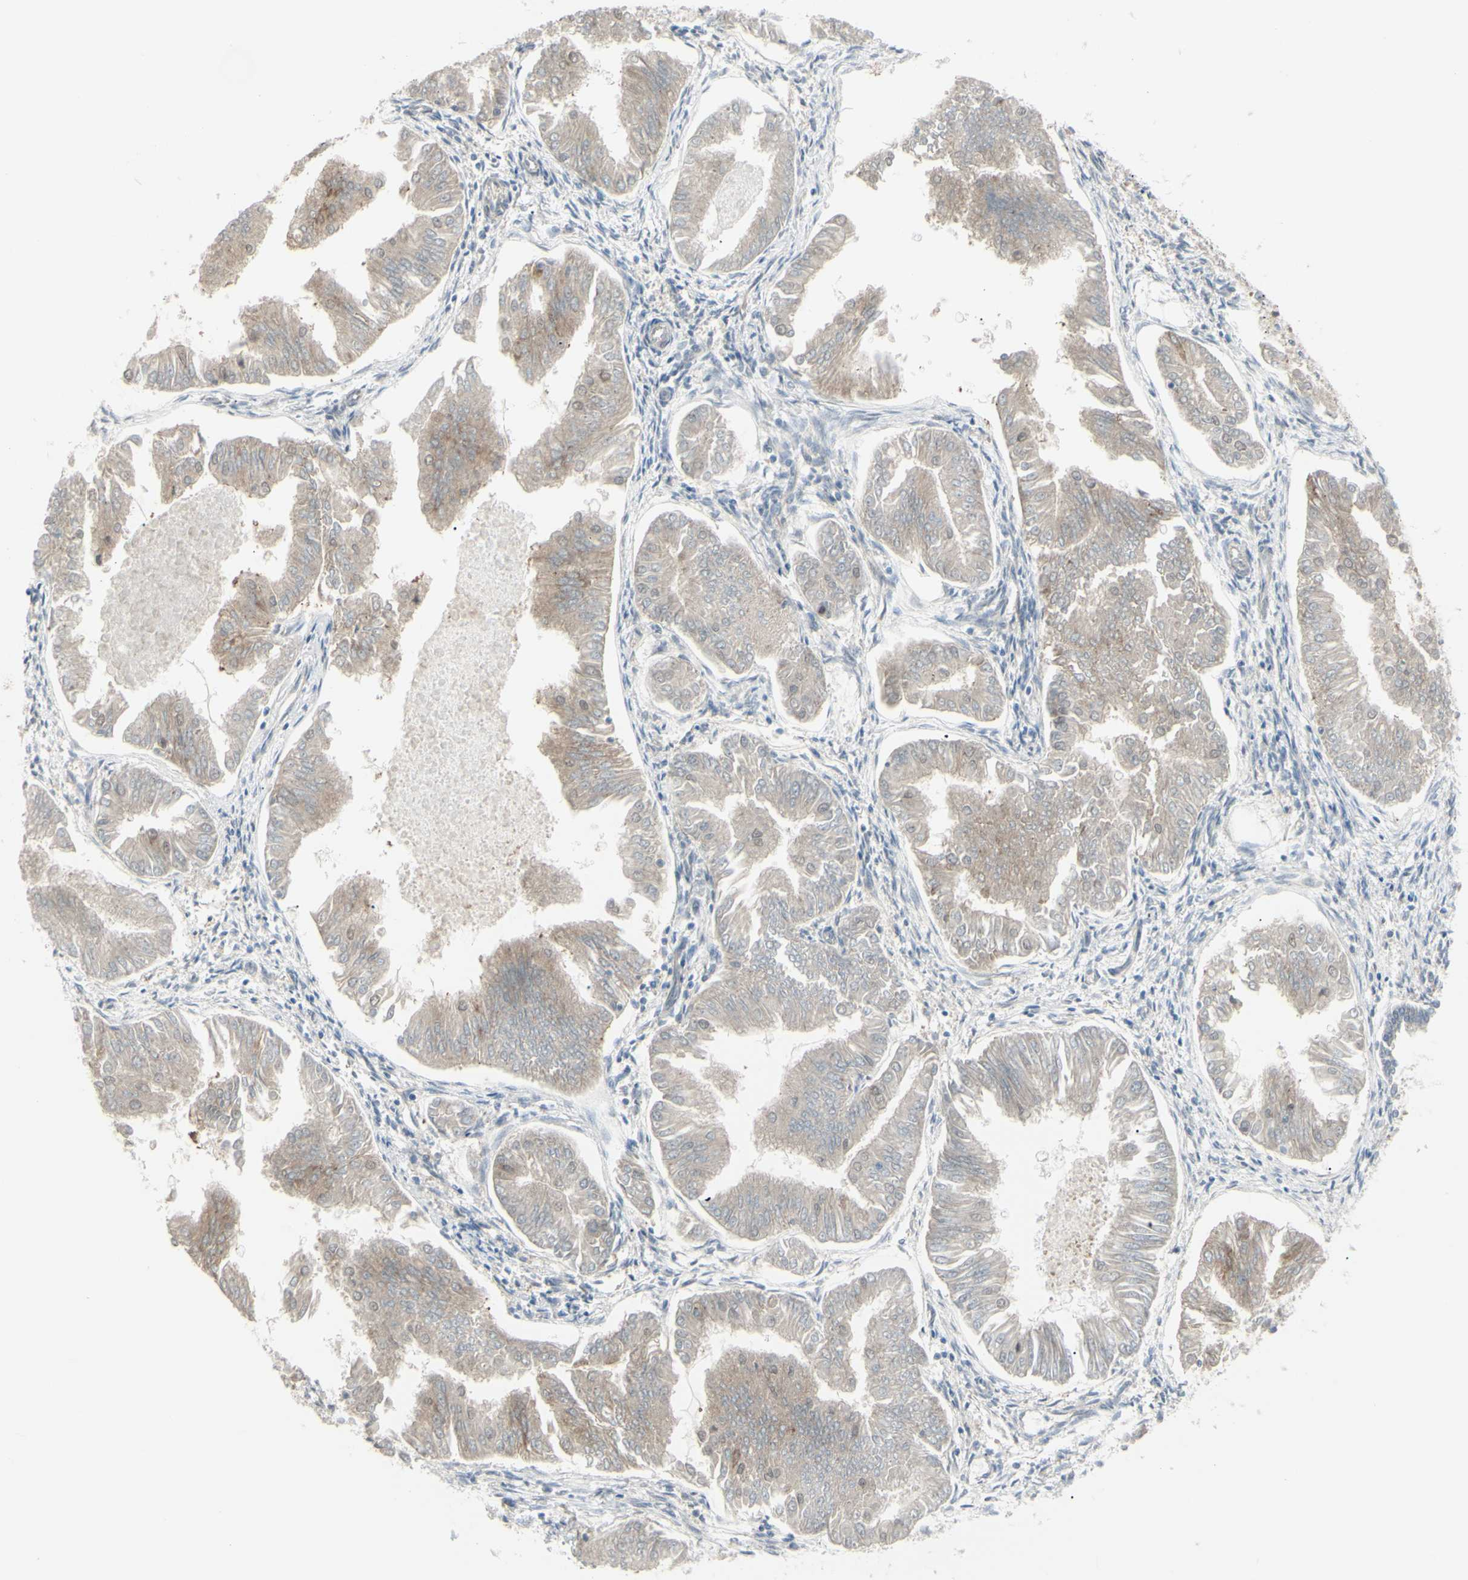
{"staining": {"intensity": "moderate", "quantity": ">75%", "location": "cytoplasmic/membranous"}, "tissue": "endometrial cancer", "cell_type": "Tumor cells", "image_type": "cancer", "snomed": [{"axis": "morphology", "description": "Adenocarcinoma, NOS"}, {"axis": "topography", "description": "Endometrium"}], "caption": "Adenocarcinoma (endometrial) stained with a brown dye exhibits moderate cytoplasmic/membranous positive expression in about >75% of tumor cells.", "gene": "LRRK1", "patient": {"sex": "female", "age": 53}}